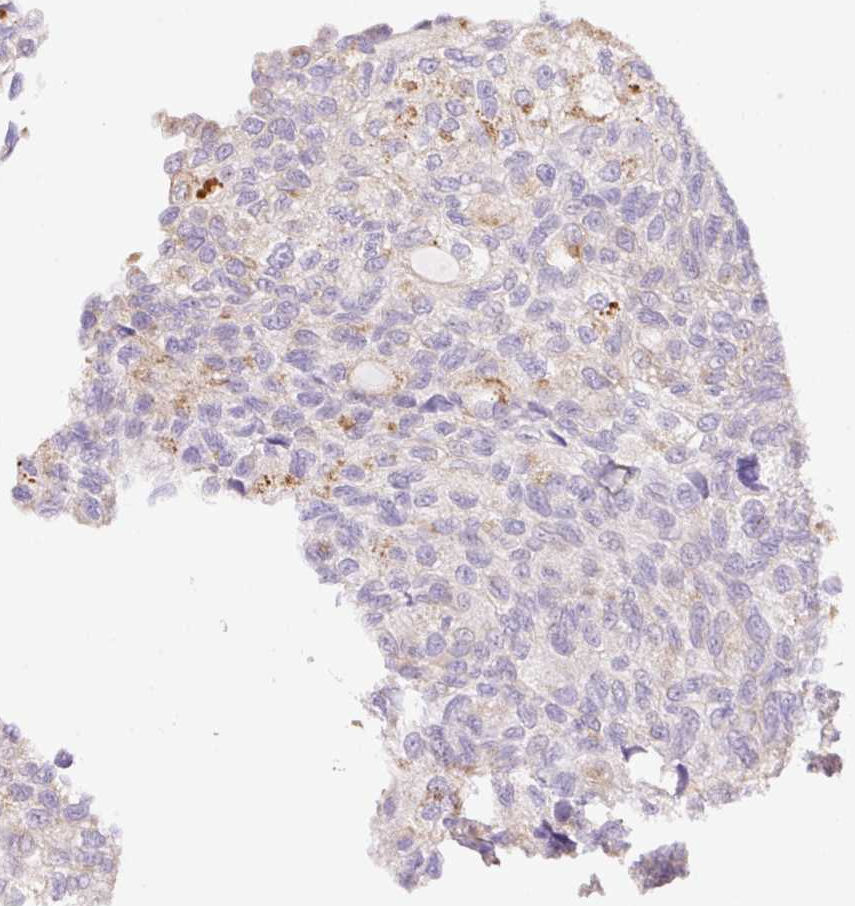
{"staining": {"intensity": "moderate", "quantity": "<25%", "location": "cytoplasmic/membranous"}, "tissue": "urothelial cancer", "cell_type": "Tumor cells", "image_type": "cancer", "snomed": [{"axis": "morphology", "description": "Urothelial carcinoma, NOS"}, {"axis": "topography", "description": "Urinary bladder"}], "caption": "This histopathology image shows urothelial cancer stained with immunohistochemistry (IHC) to label a protein in brown. The cytoplasmic/membranous of tumor cells show moderate positivity for the protein. Nuclei are counter-stained blue.", "gene": "COPZ2", "patient": {"sex": "male", "age": 87}}